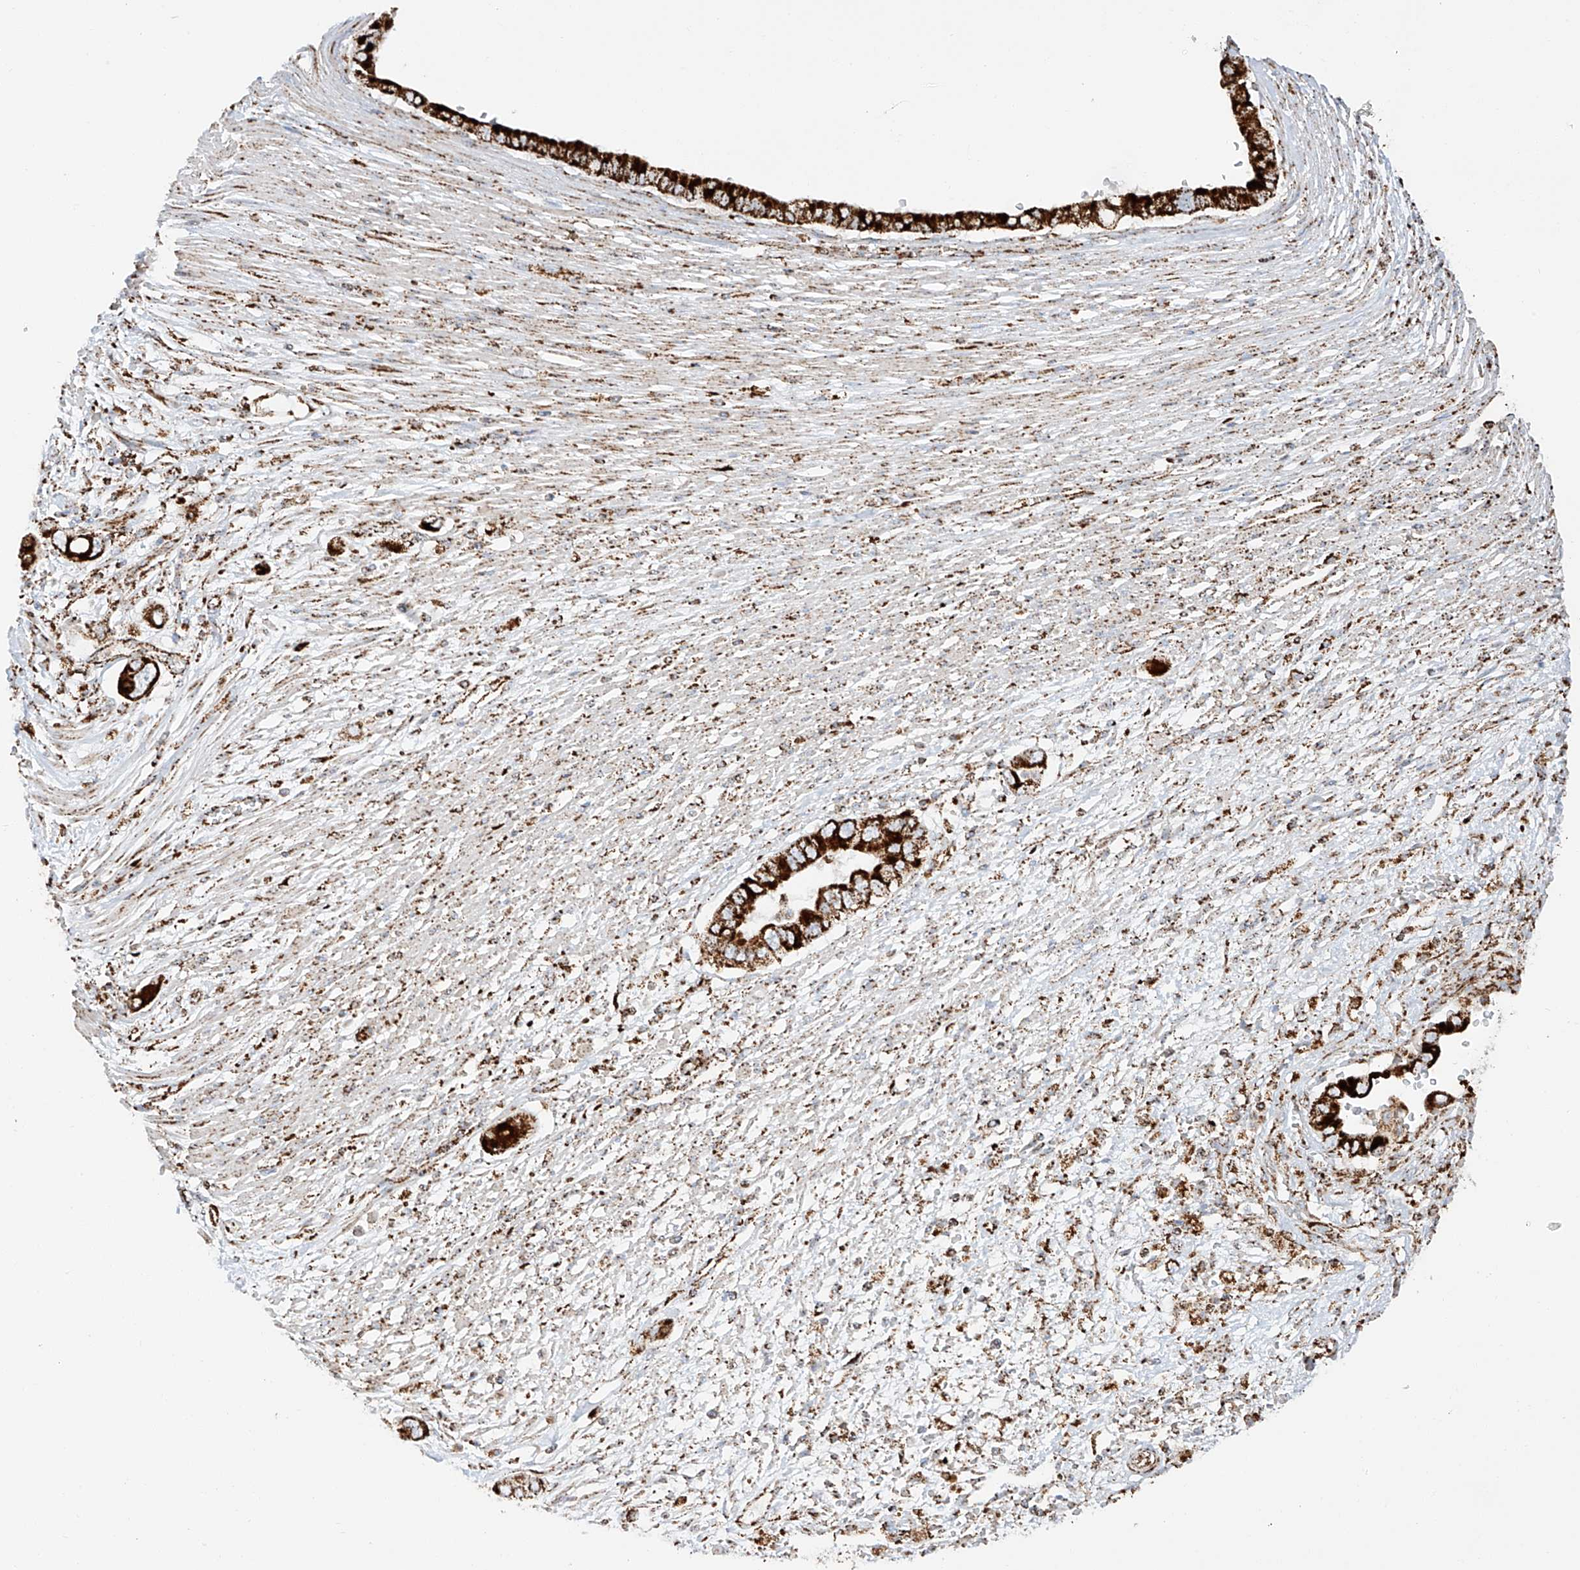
{"staining": {"intensity": "strong", "quantity": ">75%", "location": "cytoplasmic/membranous"}, "tissue": "pancreatic cancer", "cell_type": "Tumor cells", "image_type": "cancer", "snomed": [{"axis": "morphology", "description": "Adenocarcinoma, NOS"}, {"axis": "topography", "description": "Pancreas"}], "caption": "An IHC micrograph of neoplastic tissue is shown. Protein staining in brown highlights strong cytoplasmic/membranous positivity in pancreatic cancer (adenocarcinoma) within tumor cells.", "gene": "TTC27", "patient": {"sex": "male", "age": 68}}